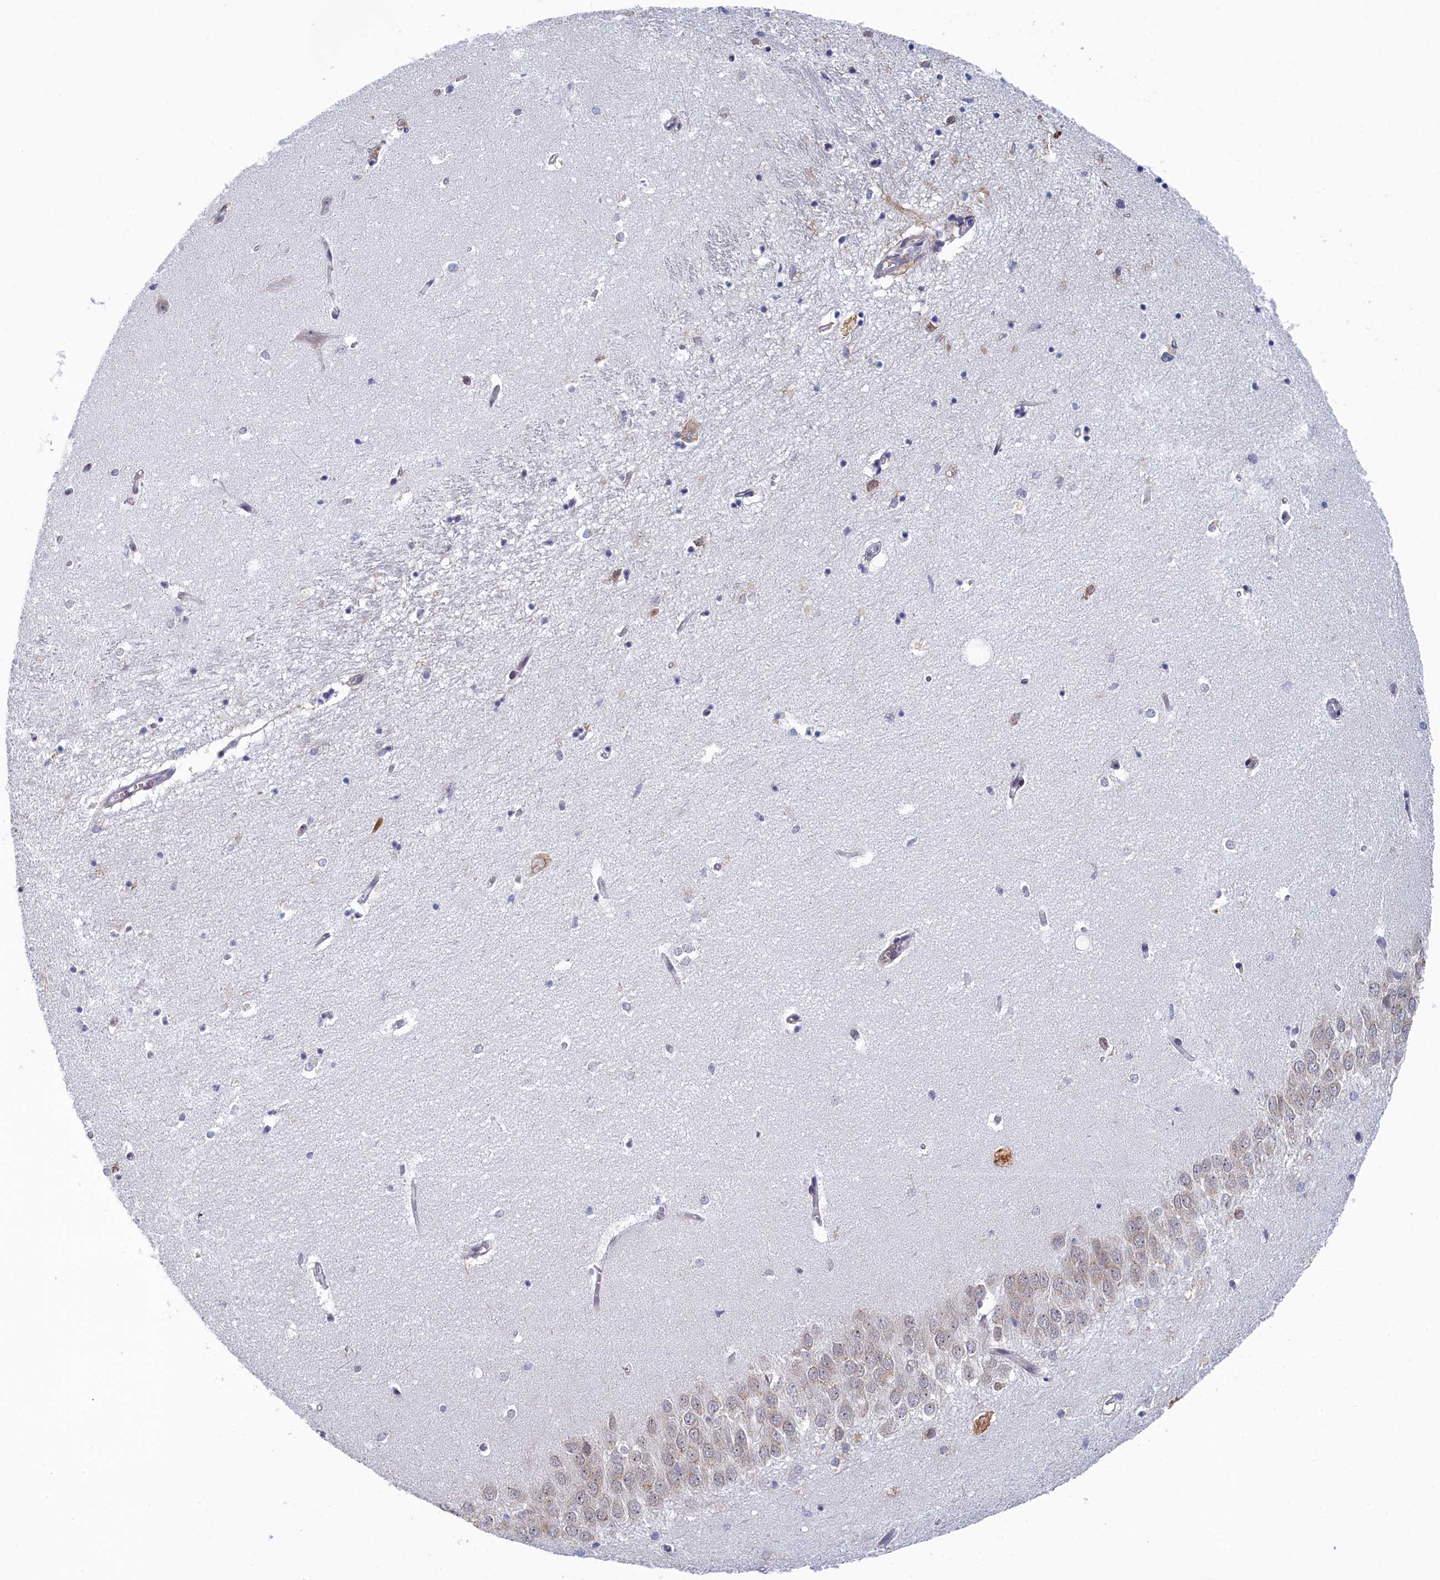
{"staining": {"intensity": "negative", "quantity": "none", "location": "none"}, "tissue": "hippocampus", "cell_type": "Glial cells", "image_type": "normal", "snomed": [{"axis": "morphology", "description": "Normal tissue, NOS"}, {"axis": "topography", "description": "Hippocampus"}], "caption": "DAB immunohistochemical staining of benign hippocampus demonstrates no significant expression in glial cells. The staining is performed using DAB brown chromogen with nuclei counter-stained in using hematoxylin.", "gene": "DNAJC17", "patient": {"sex": "female", "age": 64}}